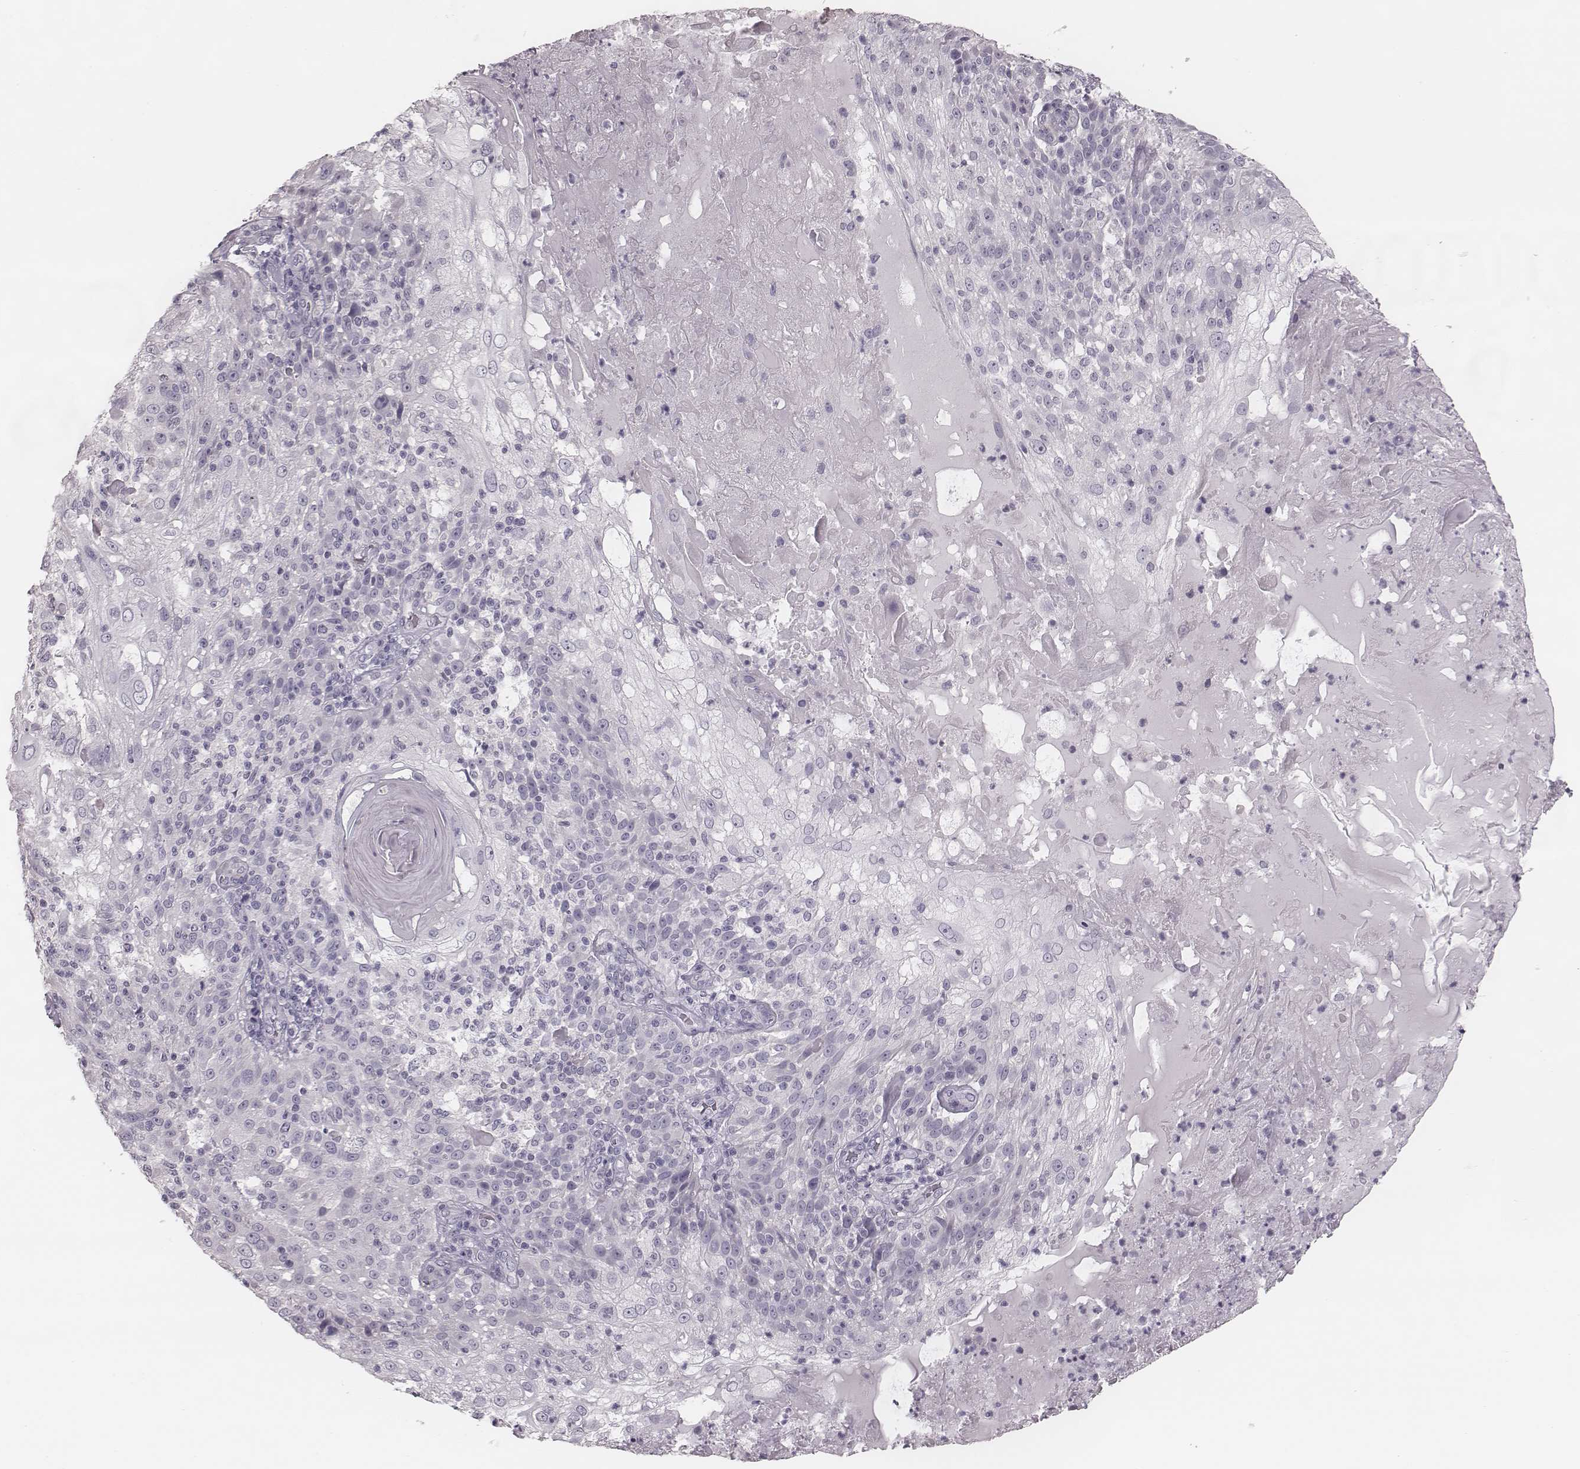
{"staining": {"intensity": "negative", "quantity": "none", "location": "none"}, "tissue": "skin cancer", "cell_type": "Tumor cells", "image_type": "cancer", "snomed": [{"axis": "morphology", "description": "Normal tissue, NOS"}, {"axis": "morphology", "description": "Squamous cell carcinoma, NOS"}, {"axis": "topography", "description": "Skin"}], "caption": "Immunohistochemistry image of neoplastic tissue: human squamous cell carcinoma (skin) stained with DAB displays no significant protein expression in tumor cells.", "gene": "SPA17", "patient": {"sex": "female", "age": 83}}